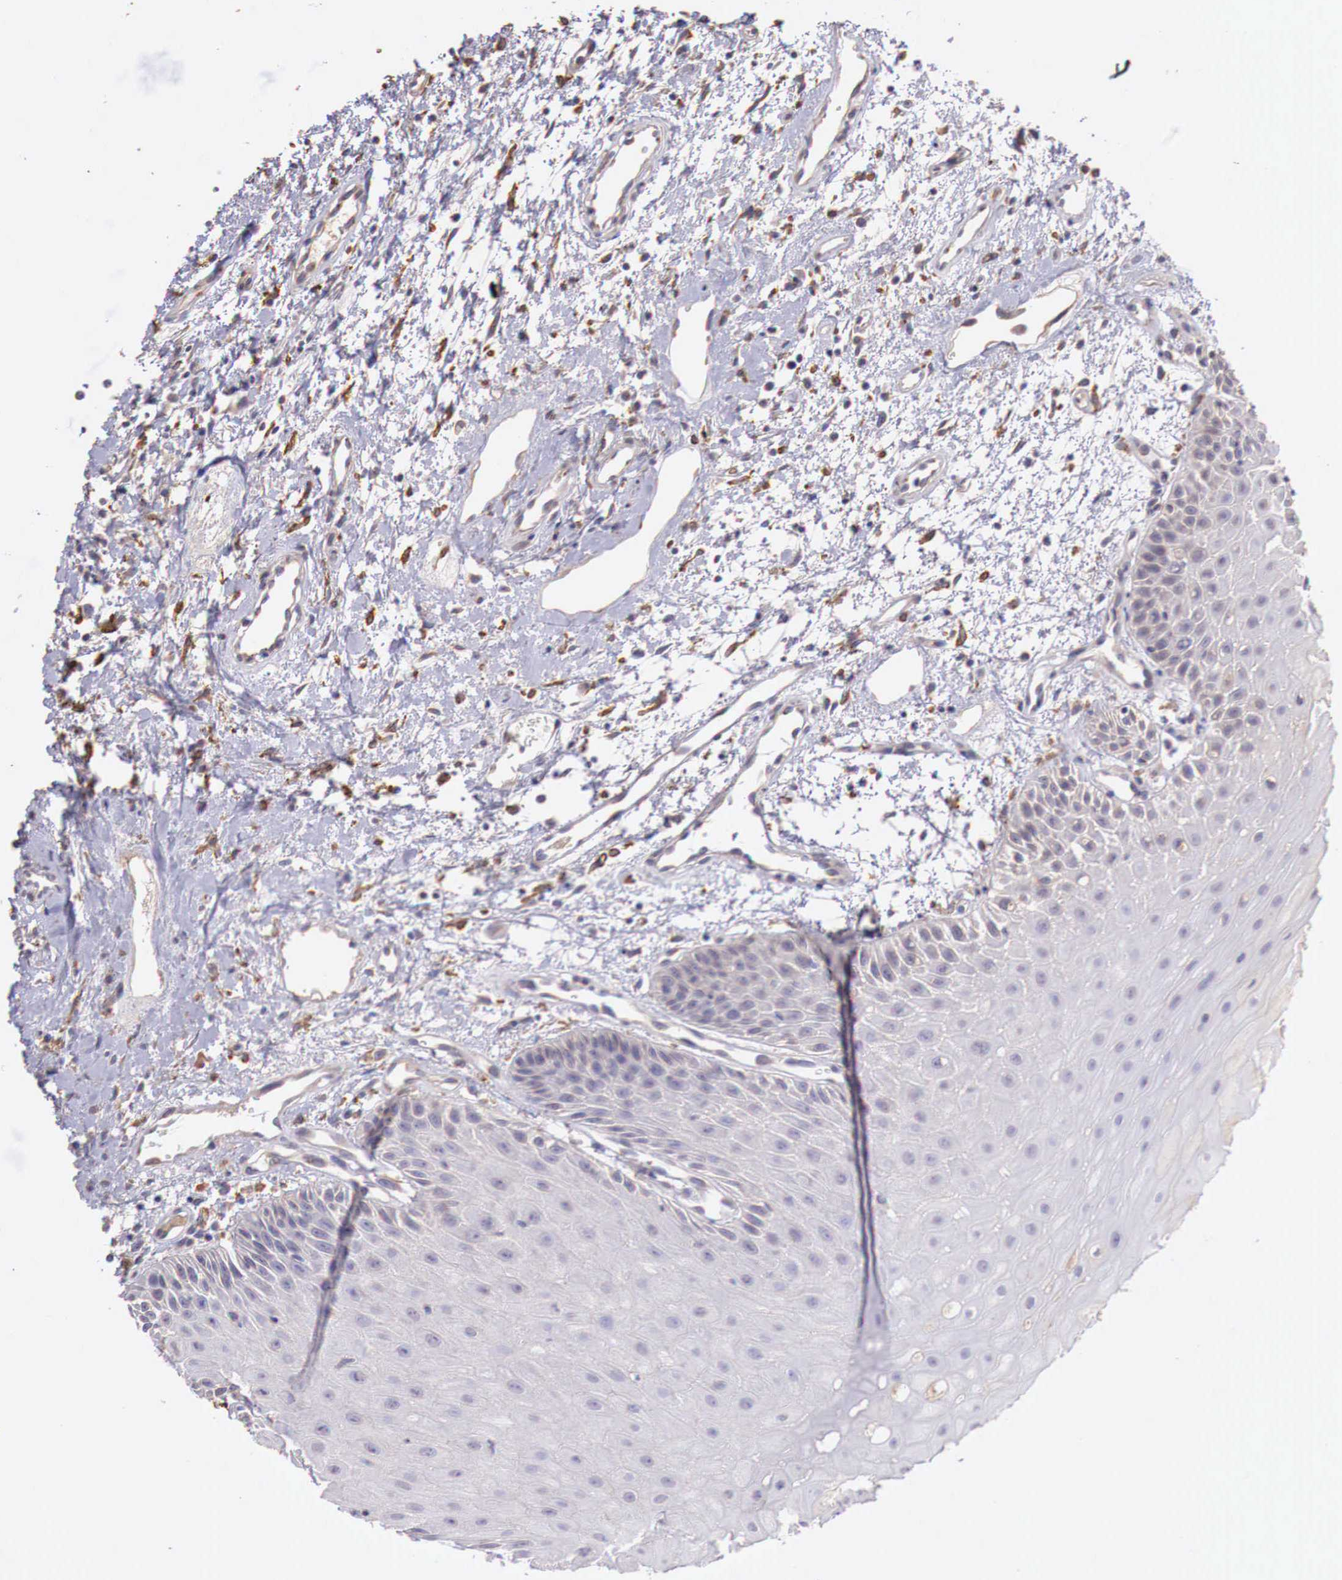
{"staining": {"intensity": "weak", "quantity": "<25%", "location": "cytoplasmic/membranous"}, "tissue": "oral mucosa", "cell_type": "Squamous epithelial cells", "image_type": "normal", "snomed": [{"axis": "morphology", "description": "Normal tissue, NOS"}, {"axis": "topography", "description": "Oral tissue"}], "caption": "An immunohistochemistry histopathology image of normal oral mucosa is shown. There is no staining in squamous epithelial cells of oral mucosa.", "gene": "CHRDL1", "patient": {"sex": "male", "age": 54}}